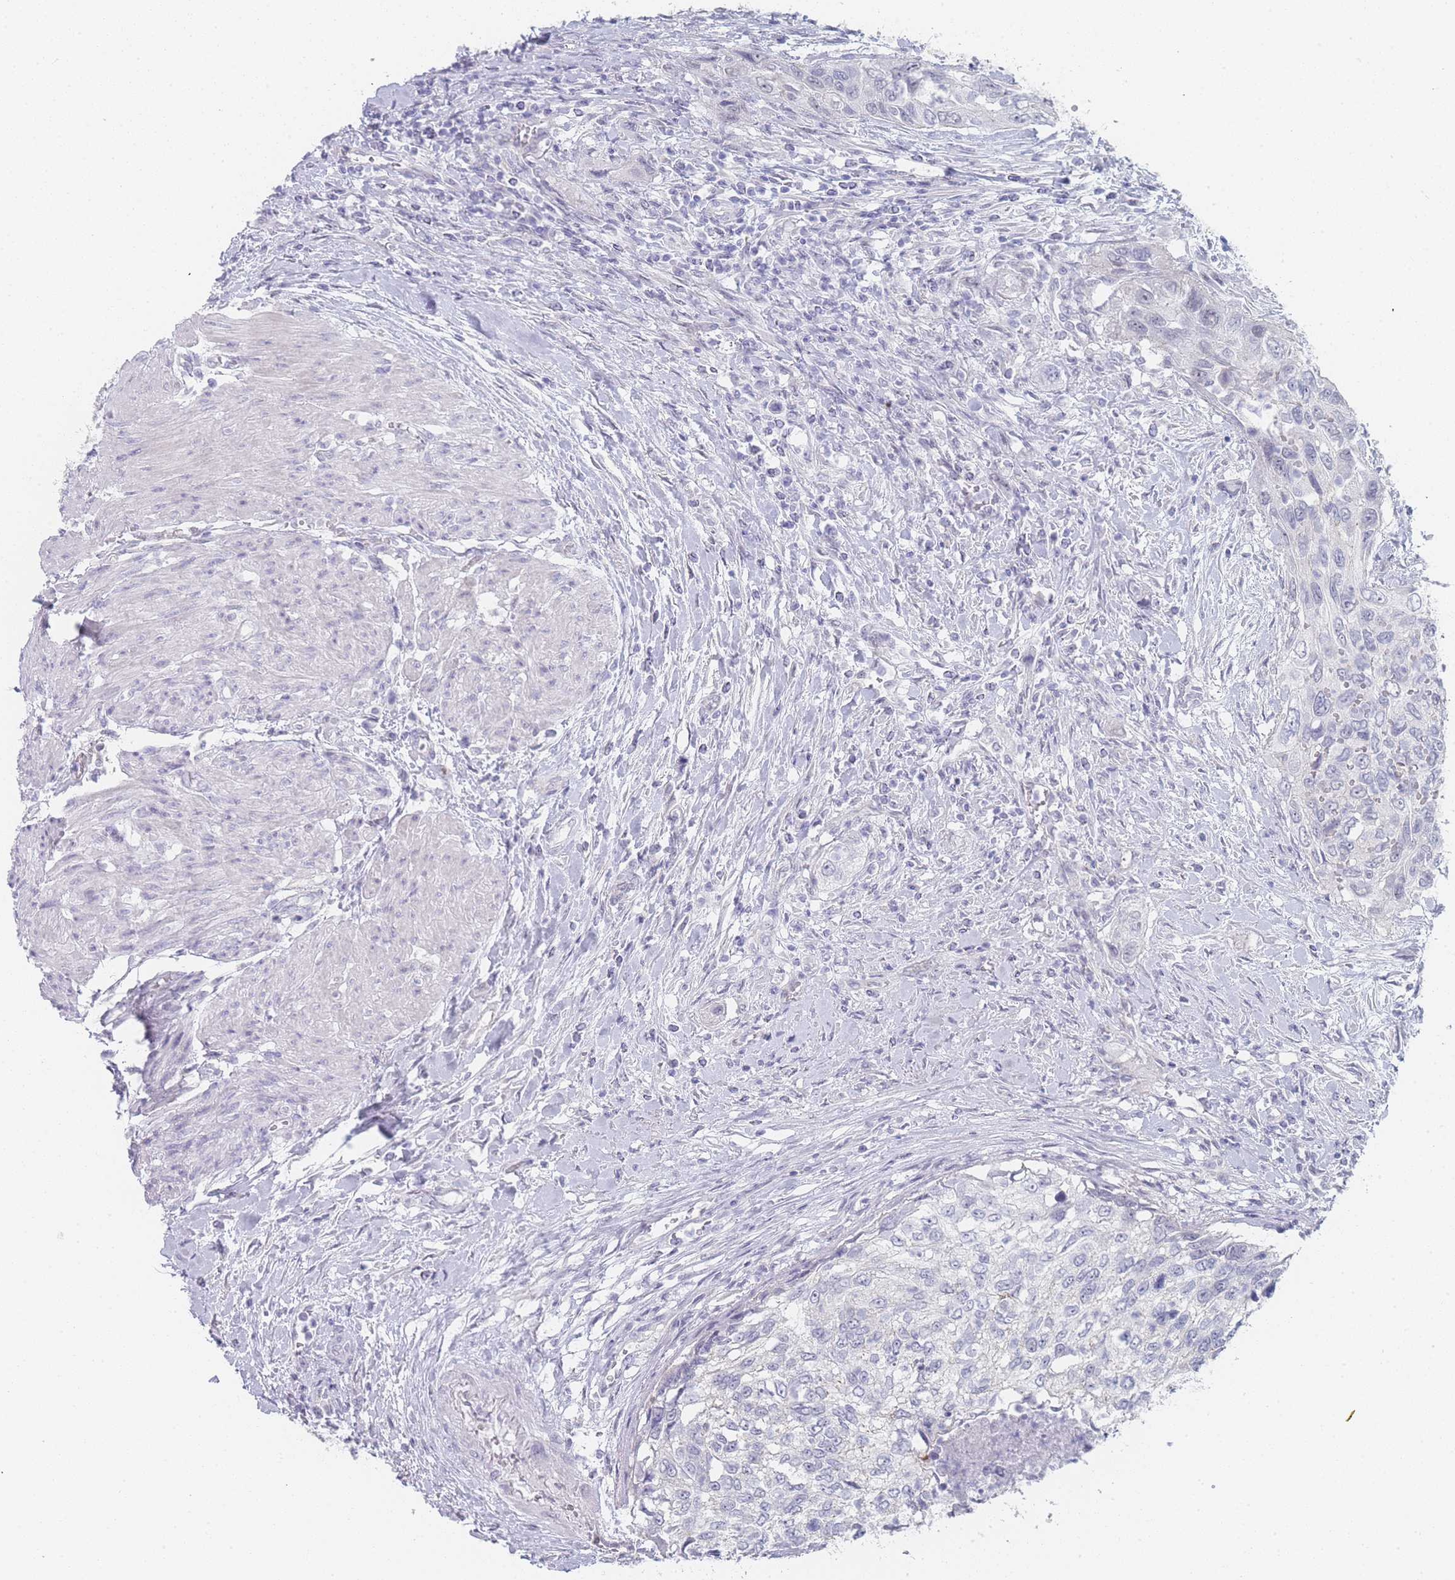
{"staining": {"intensity": "negative", "quantity": "none", "location": "none"}, "tissue": "urothelial cancer", "cell_type": "Tumor cells", "image_type": "cancer", "snomed": [{"axis": "morphology", "description": "Urothelial carcinoma, High grade"}, {"axis": "topography", "description": "Urinary bladder"}], "caption": "IHC micrograph of high-grade urothelial carcinoma stained for a protein (brown), which demonstrates no expression in tumor cells.", "gene": "IMPG1", "patient": {"sex": "female", "age": 60}}